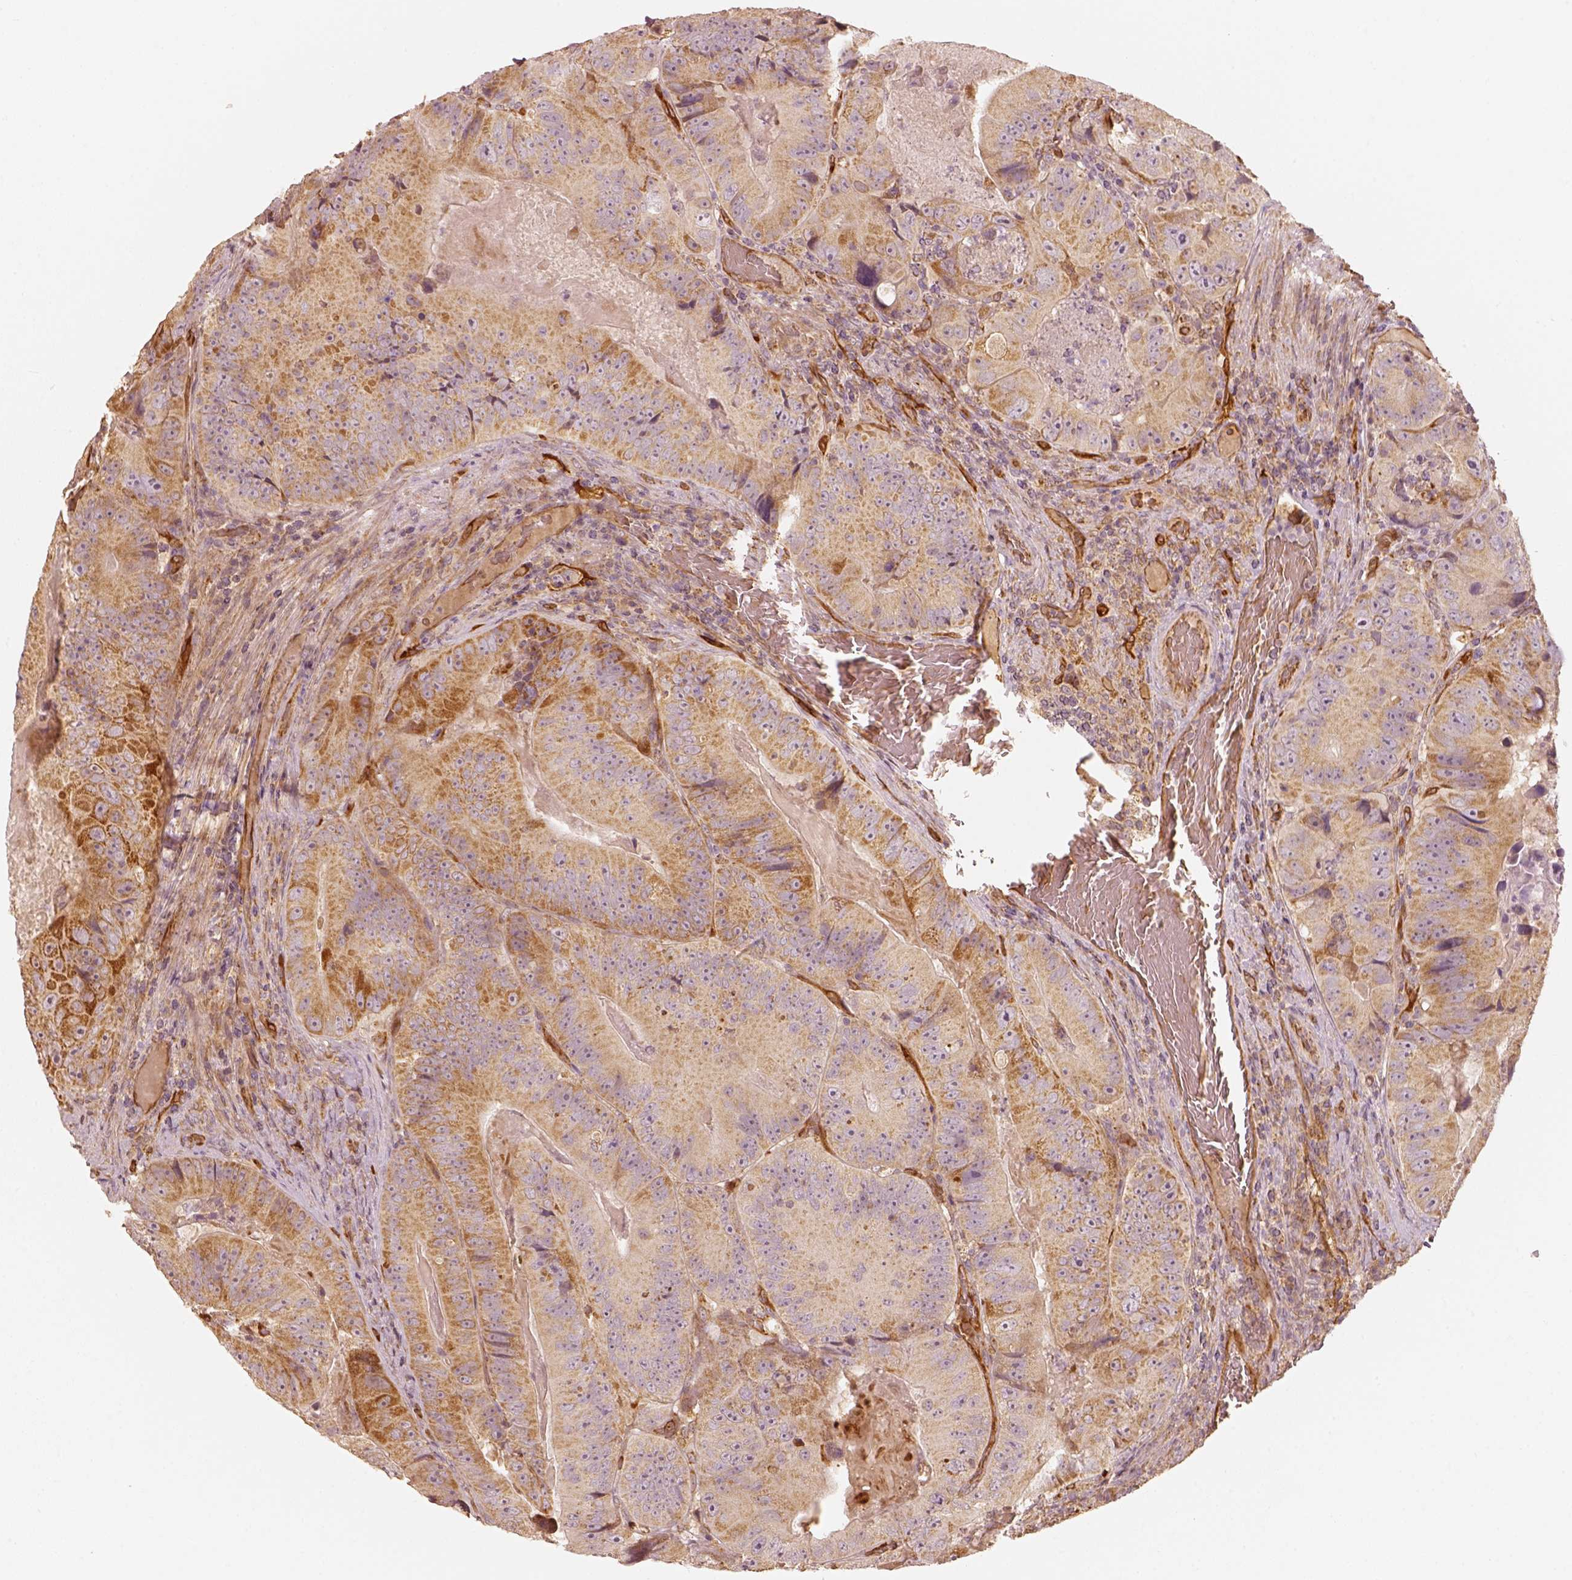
{"staining": {"intensity": "moderate", "quantity": ">75%", "location": "cytoplasmic/membranous"}, "tissue": "colorectal cancer", "cell_type": "Tumor cells", "image_type": "cancer", "snomed": [{"axis": "morphology", "description": "Adenocarcinoma, NOS"}, {"axis": "topography", "description": "Colon"}], "caption": "Human colorectal cancer stained with a protein marker reveals moderate staining in tumor cells.", "gene": "FSCN1", "patient": {"sex": "female", "age": 86}}